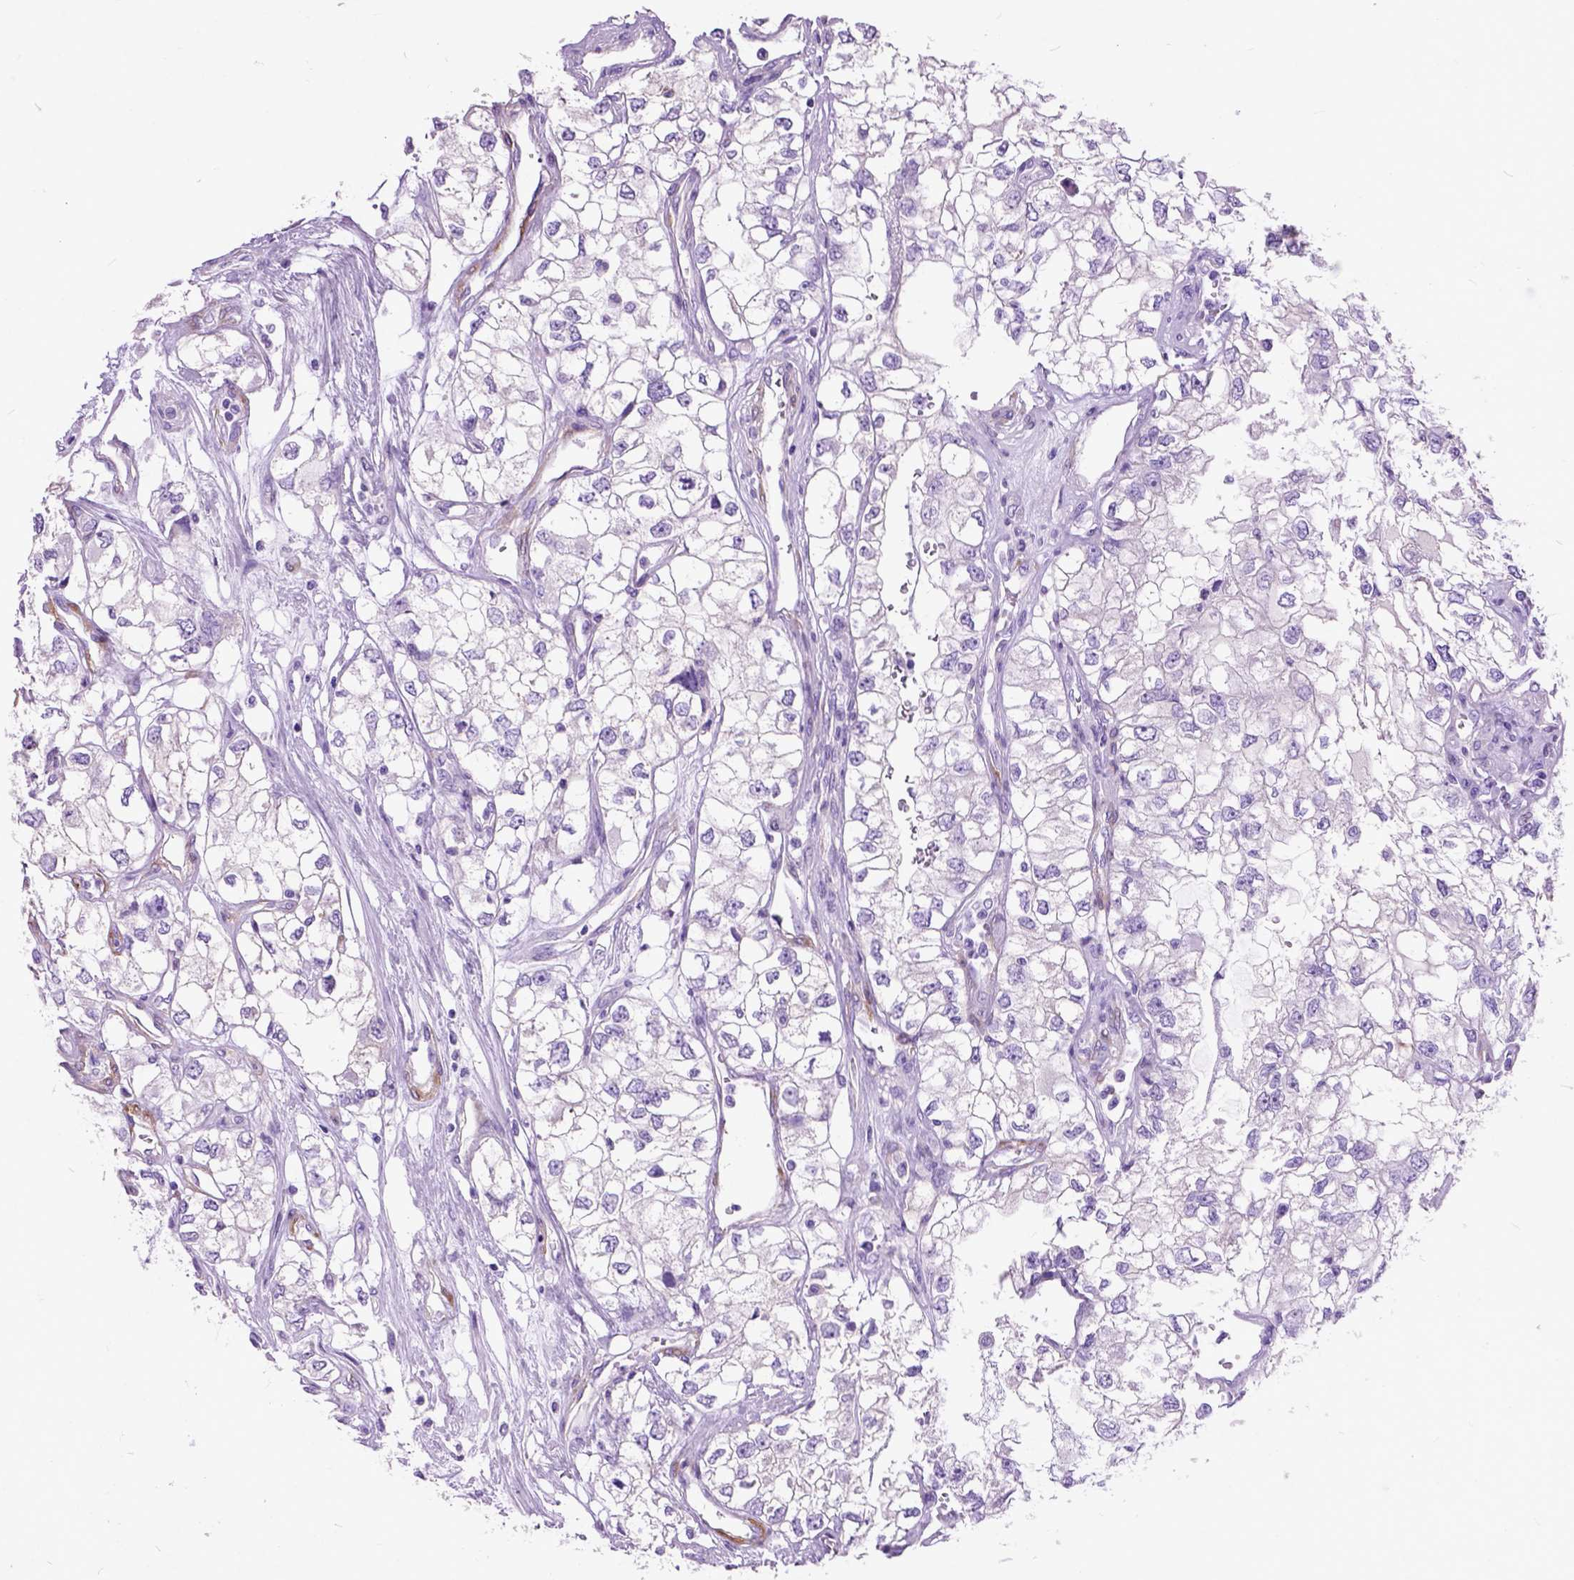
{"staining": {"intensity": "negative", "quantity": "none", "location": "none"}, "tissue": "renal cancer", "cell_type": "Tumor cells", "image_type": "cancer", "snomed": [{"axis": "morphology", "description": "Adenocarcinoma, NOS"}, {"axis": "topography", "description": "Kidney"}], "caption": "Tumor cells are negative for protein expression in human renal cancer.", "gene": "MAPT", "patient": {"sex": "female", "age": 59}}